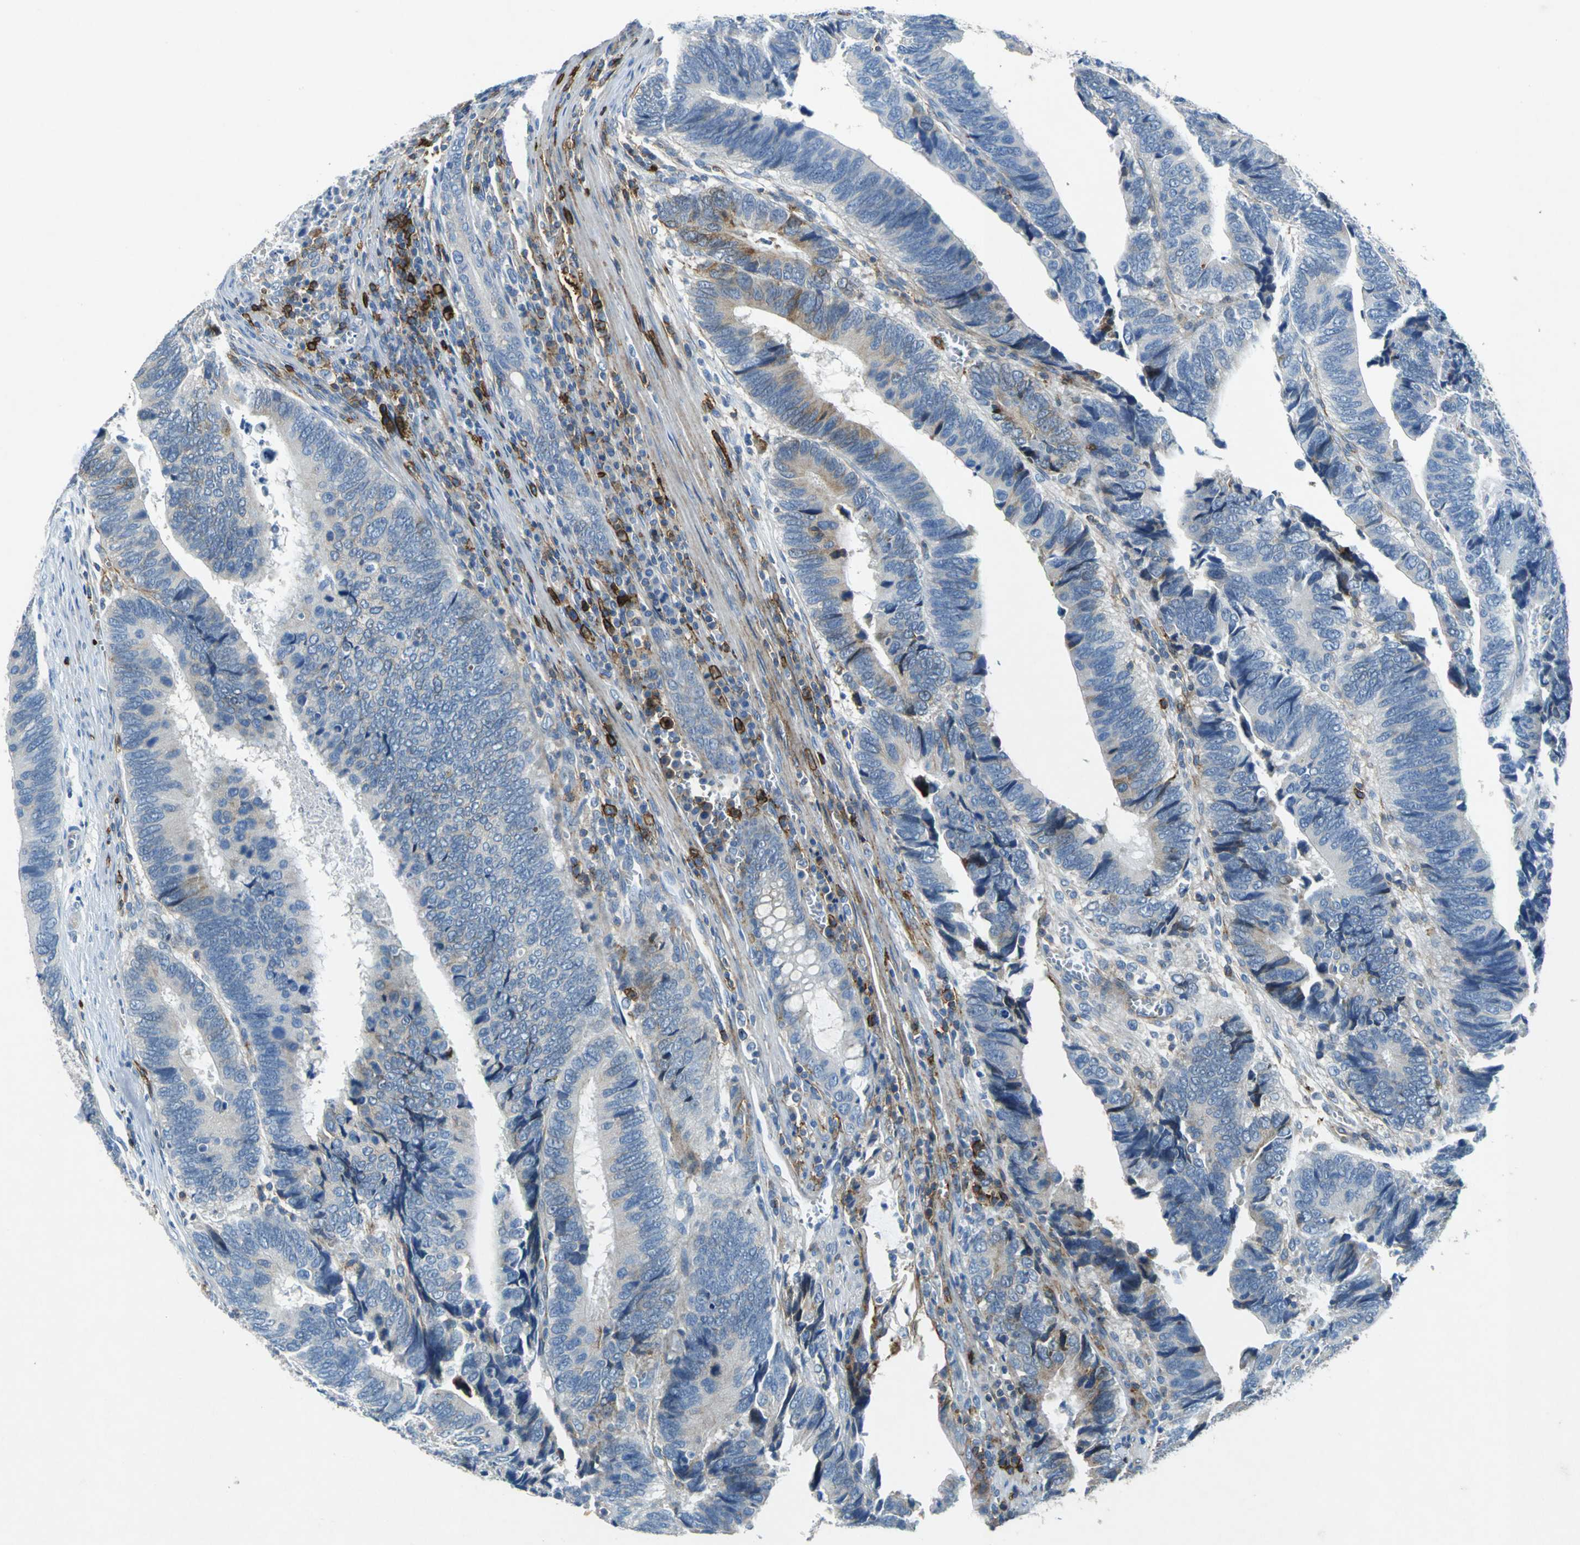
{"staining": {"intensity": "moderate", "quantity": "<25%", "location": "cytoplasmic/membranous"}, "tissue": "colorectal cancer", "cell_type": "Tumor cells", "image_type": "cancer", "snomed": [{"axis": "morphology", "description": "Adenocarcinoma, NOS"}, {"axis": "topography", "description": "Colon"}], "caption": "Colorectal cancer stained with DAB (3,3'-diaminobenzidine) immunohistochemistry shows low levels of moderate cytoplasmic/membranous staining in approximately <25% of tumor cells. The protein is shown in brown color, while the nuclei are stained blue.", "gene": "RPS13", "patient": {"sex": "male", "age": 72}}